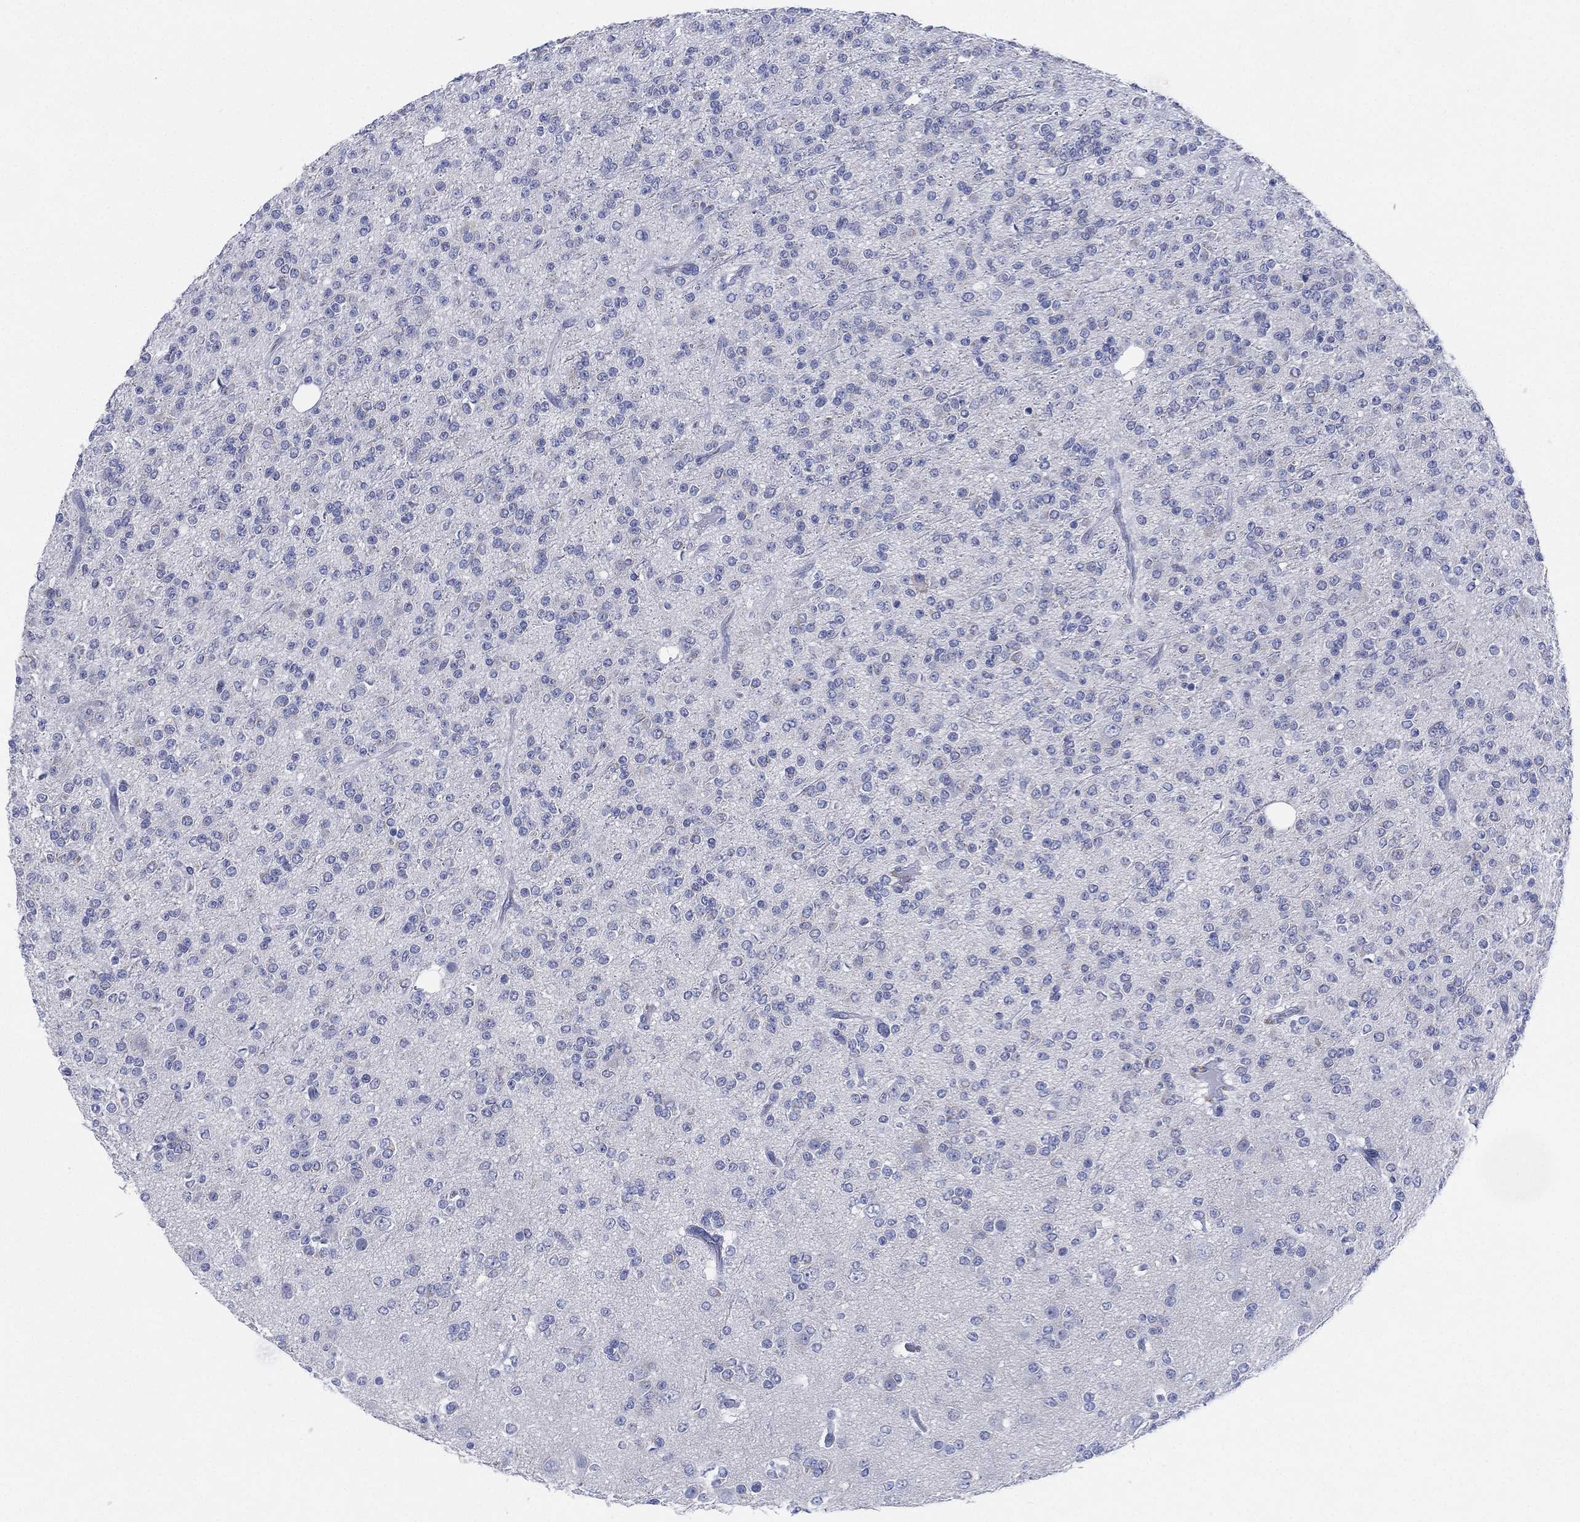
{"staining": {"intensity": "negative", "quantity": "none", "location": "none"}, "tissue": "glioma", "cell_type": "Tumor cells", "image_type": "cancer", "snomed": [{"axis": "morphology", "description": "Glioma, malignant, Low grade"}, {"axis": "topography", "description": "Brain"}], "caption": "Tumor cells show no significant staining in low-grade glioma (malignant). (DAB (3,3'-diaminobenzidine) immunohistochemistry (IHC), high magnification).", "gene": "ADAD2", "patient": {"sex": "male", "age": 27}}